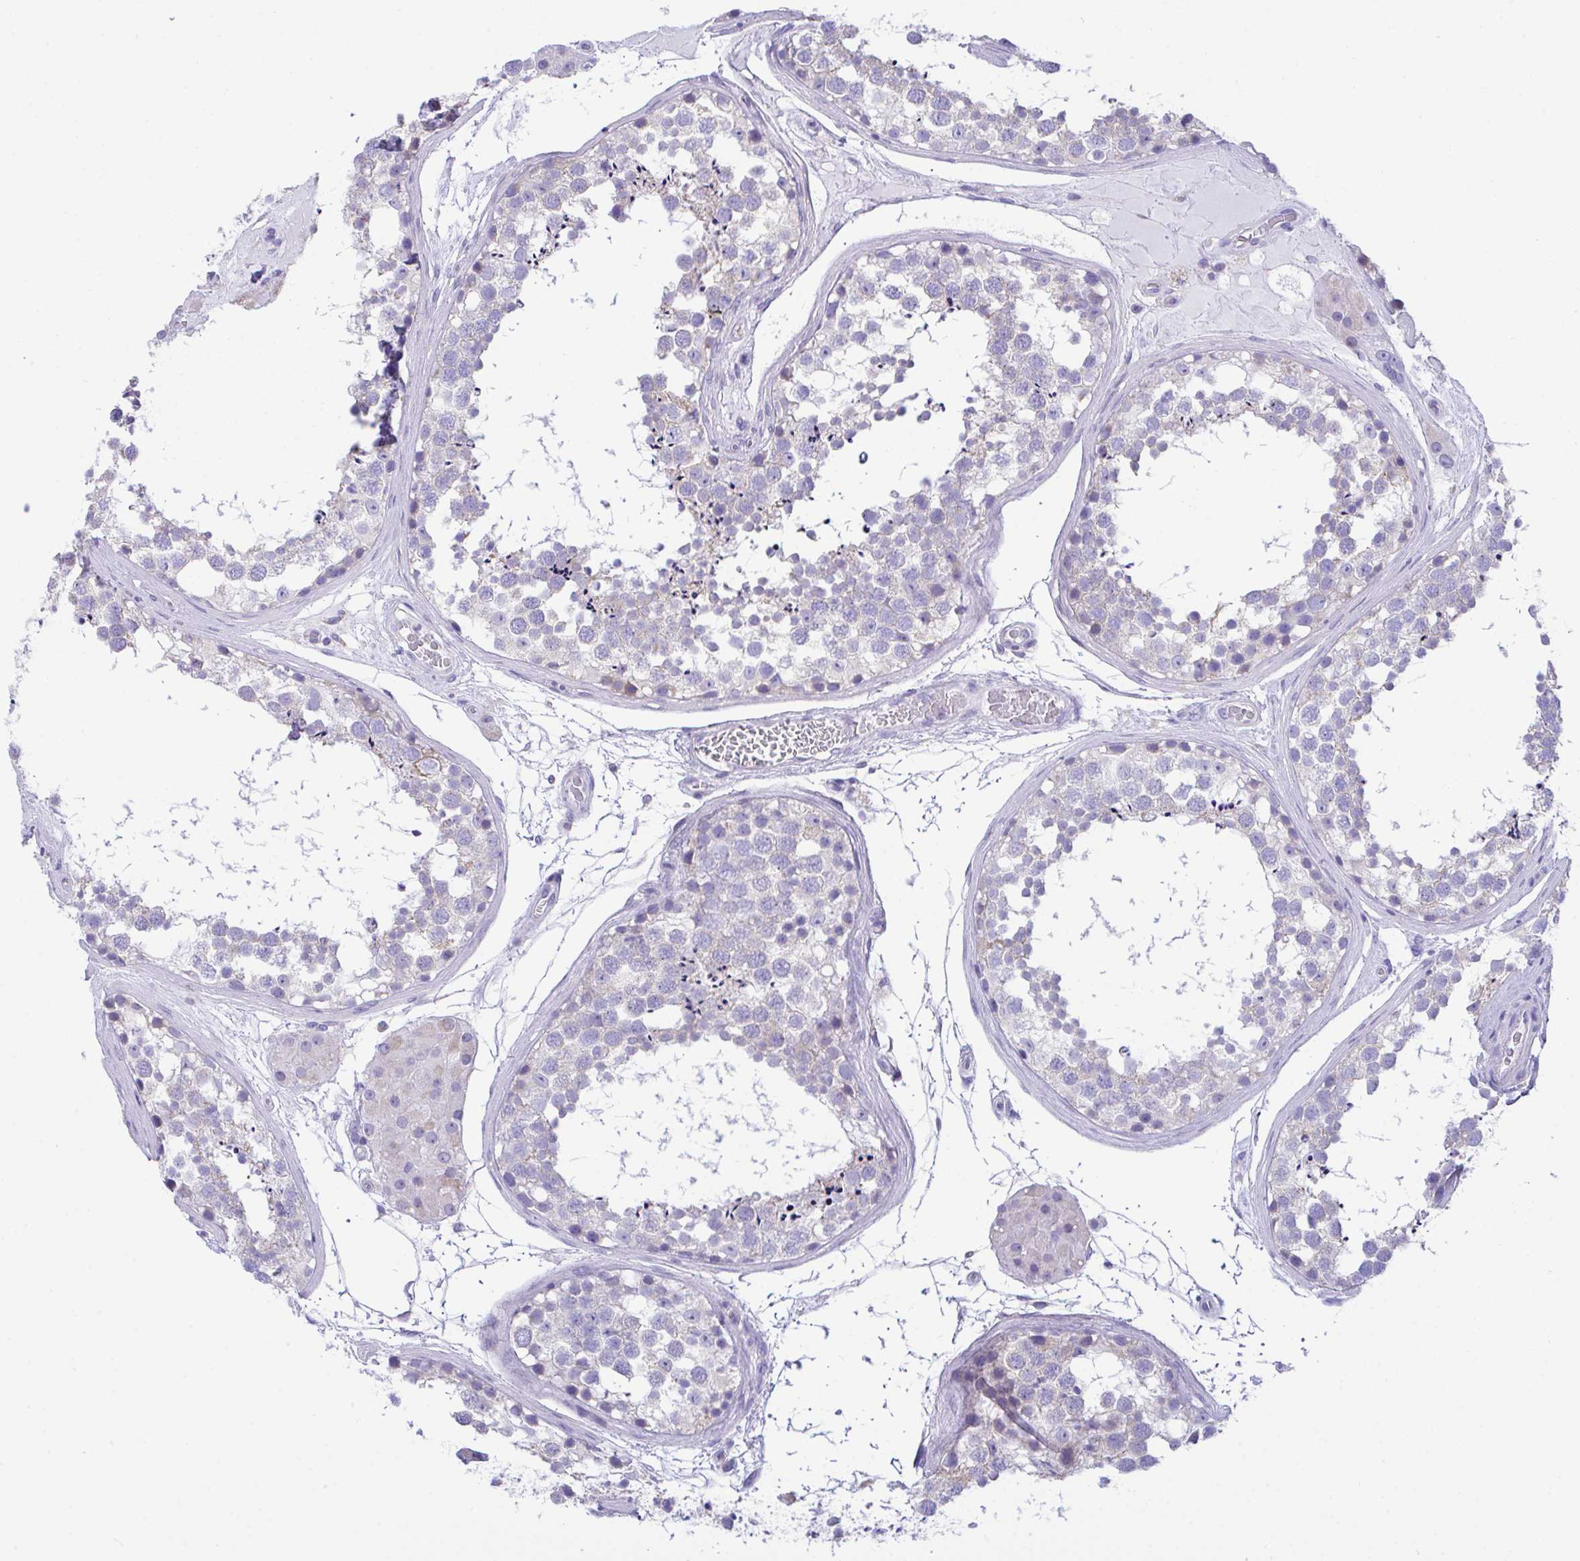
{"staining": {"intensity": "negative", "quantity": "none", "location": "none"}, "tissue": "testis", "cell_type": "Cells in seminiferous ducts", "image_type": "normal", "snomed": [{"axis": "morphology", "description": "Normal tissue, NOS"}, {"axis": "morphology", "description": "Seminoma, NOS"}, {"axis": "topography", "description": "Testis"}], "caption": "High power microscopy micrograph of an immunohistochemistry (IHC) image of normal testis, revealing no significant positivity in cells in seminiferous ducts.", "gene": "NLRP8", "patient": {"sex": "male", "age": 65}}